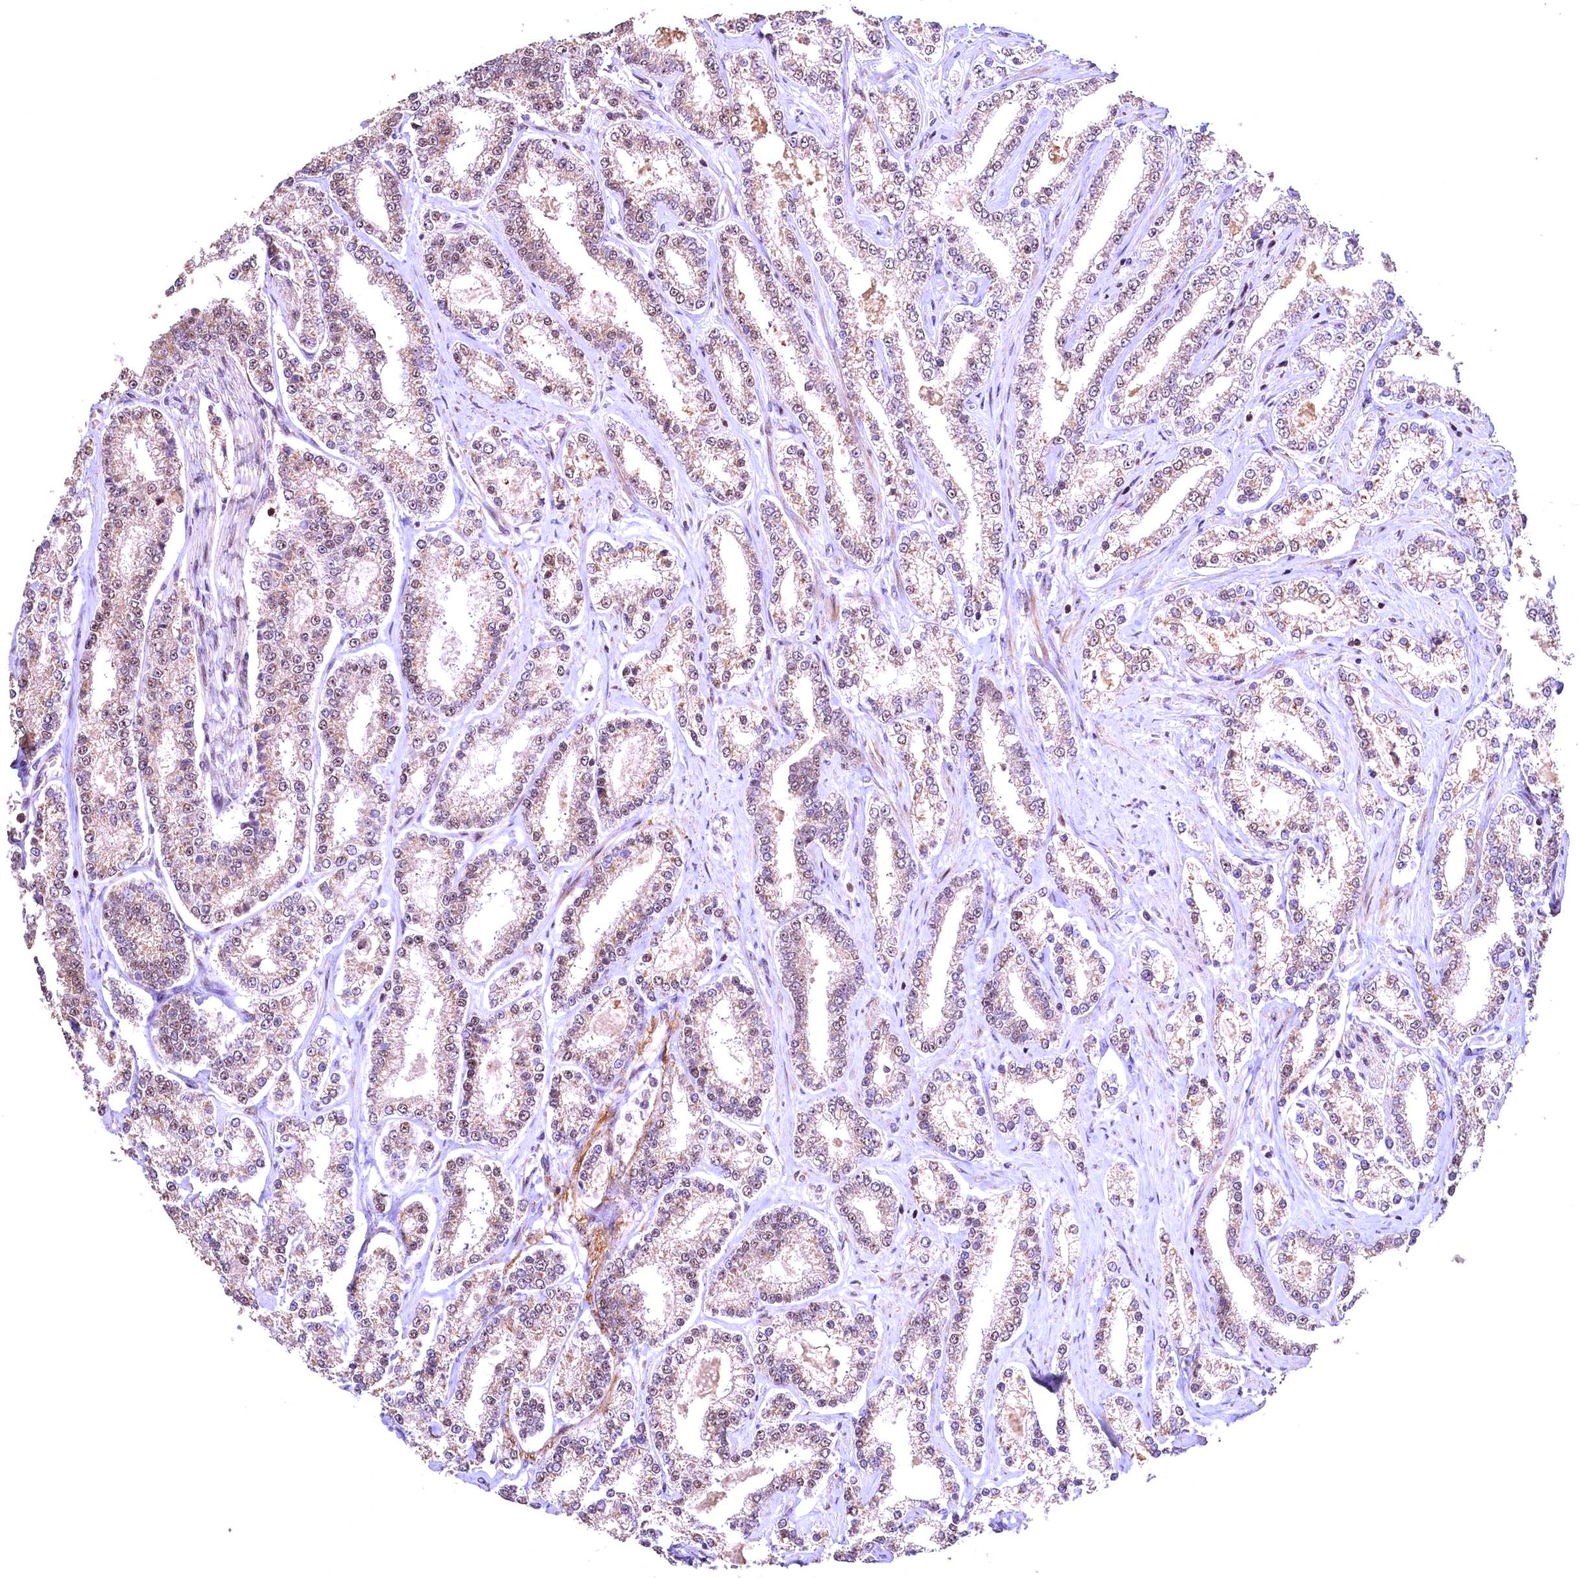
{"staining": {"intensity": "weak", "quantity": "25%-75%", "location": "cytoplasmic/membranous,nuclear"}, "tissue": "prostate cancer", "cell_type": "Tumor cells", "image_type": "cancer", "snomed": [{"axis": "morphology", "description": "Normal tissue, NOS"}, {"axis": "morphology", "description": "Adenocarcinoma, High grade"}, {"axis": "topography", "description": "Prostate"}], "caption": "Immunohistochemistry (IHC) of prostate cancer (high-grade adenocarcinoma) exhibits low levels of weak cytoplasmic/membranous and nuclear positivity in approximately 25%-75% of tumor cells.", "gene": "FUZ", "patient": {"sex": "male", "age": 83}}